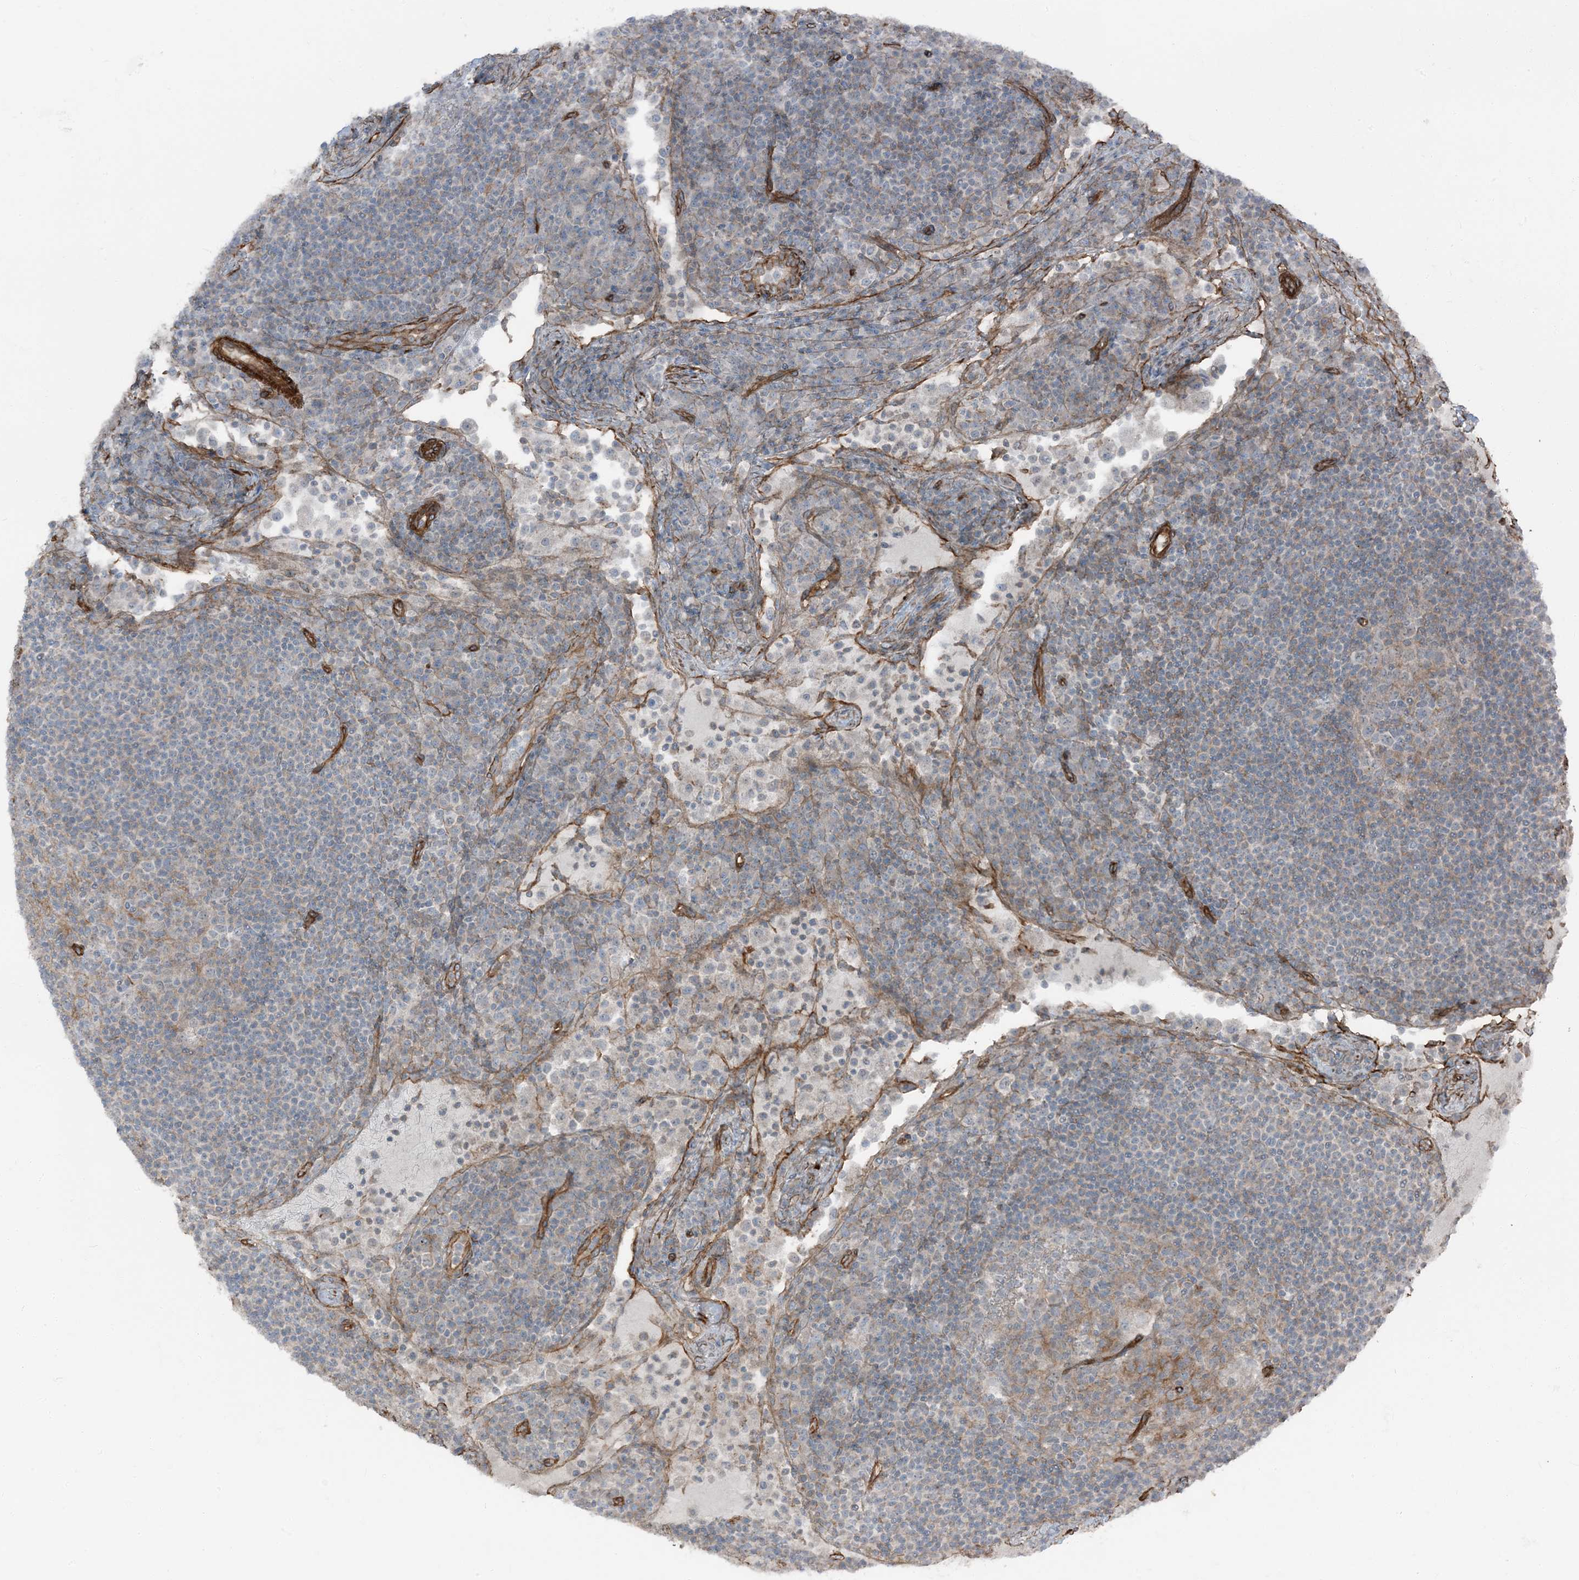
{"staining": {"intensity": "moderate", "quantity": "<25%", "location": "cytoplasmic/membranous"}, "tissue": "lymph node", "cell_type": "Germinal center cells", "image_type": "normal", "snomed": [{"axis": "morphology", "description": "Normal tissue, NOS"}, {"axis": "topography", "description": "Lymph node"}], "caption": "IHC (DAB) staining of normal human lymph node demonstrates moderate cytoplasmic/membranous protein staining in approximately <25% of germinal center cells. The staining is performed using DAB (3,3'-diaminobenzidine) brown chromogen to label protein expression. The nuclei are counter-stained blue using hematoxylin.", "gene": "ZFP90", "patient": {"sex": "female", "age": 53}}